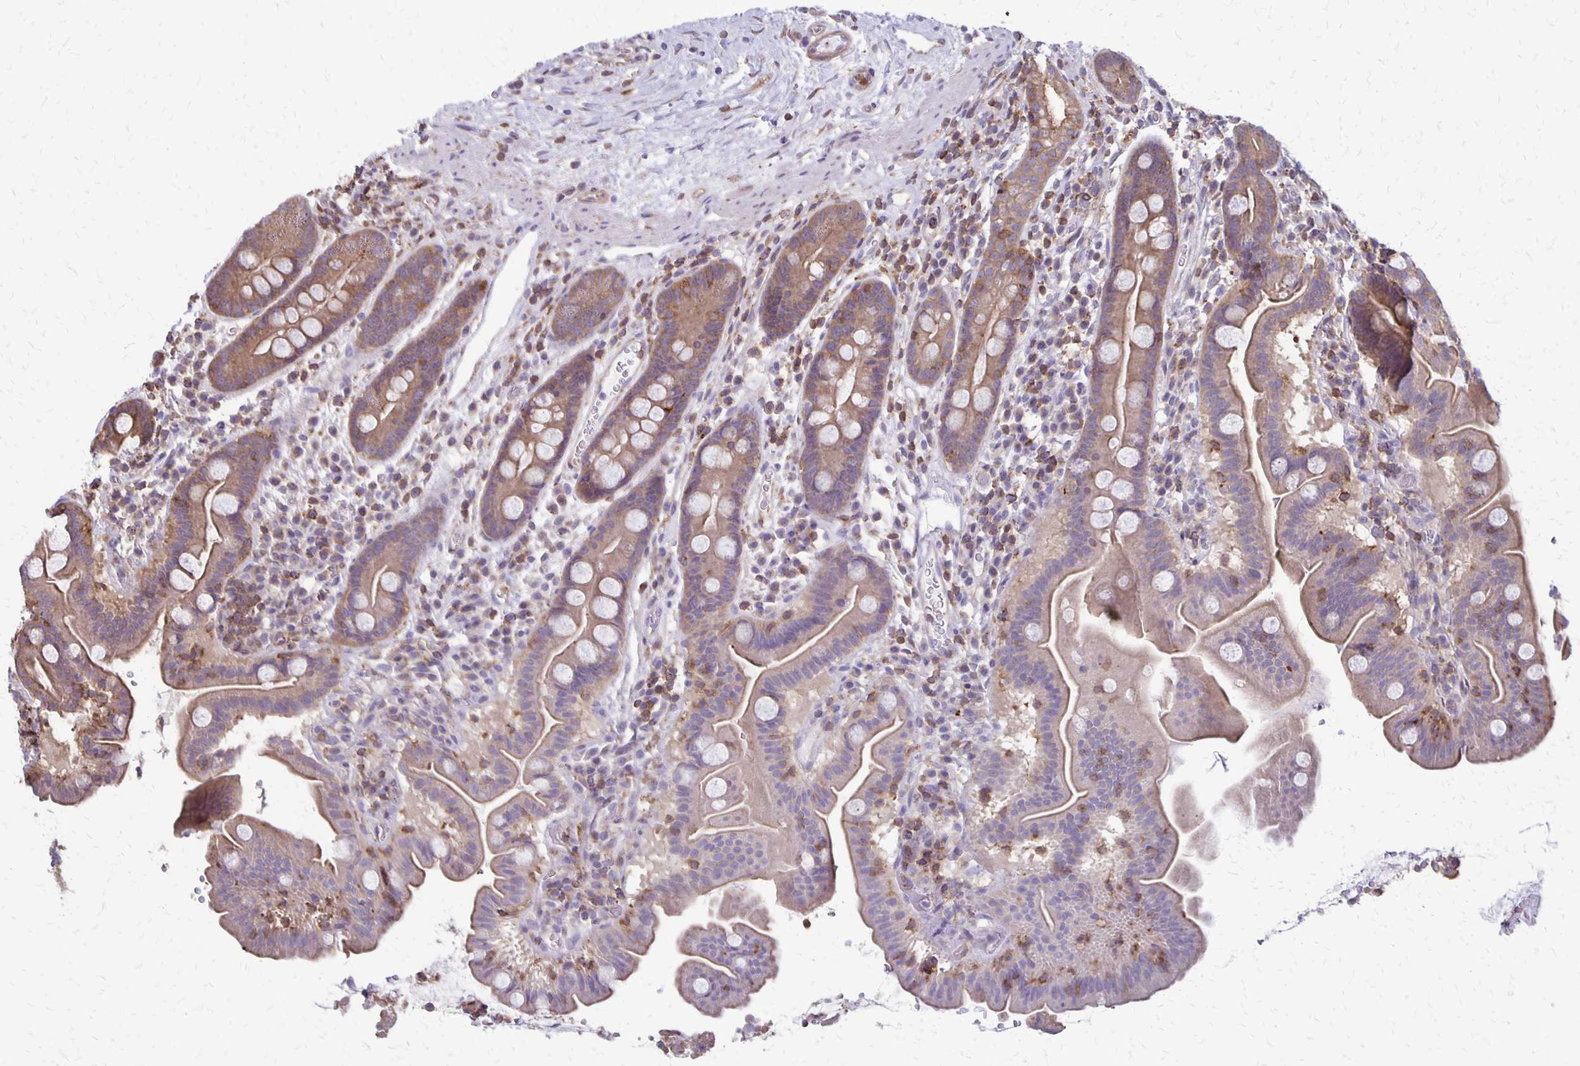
{"staining": {"intensity": "moderate", "quantity": "25%-75%", "location": "cytoplasmic/membranous"}, "tissue": "small intestine", "cell_type": "Glandular cells", "image_type": "normal", "snomed": [{"axis": "morphology", "description": "Normal tissue, NOS"}, {"axis": "topography", "description": "Small intestine"}], "caption": "A high-resolution histopathology image shows immunohistochemistry staining of benign small intestine, which shows moderate cytoplasmic/membranous staining in approximately 25%-75% of glandular cells.", "gene": "SEPTIN5", "patient": {"sex": "male", "age": 26}}